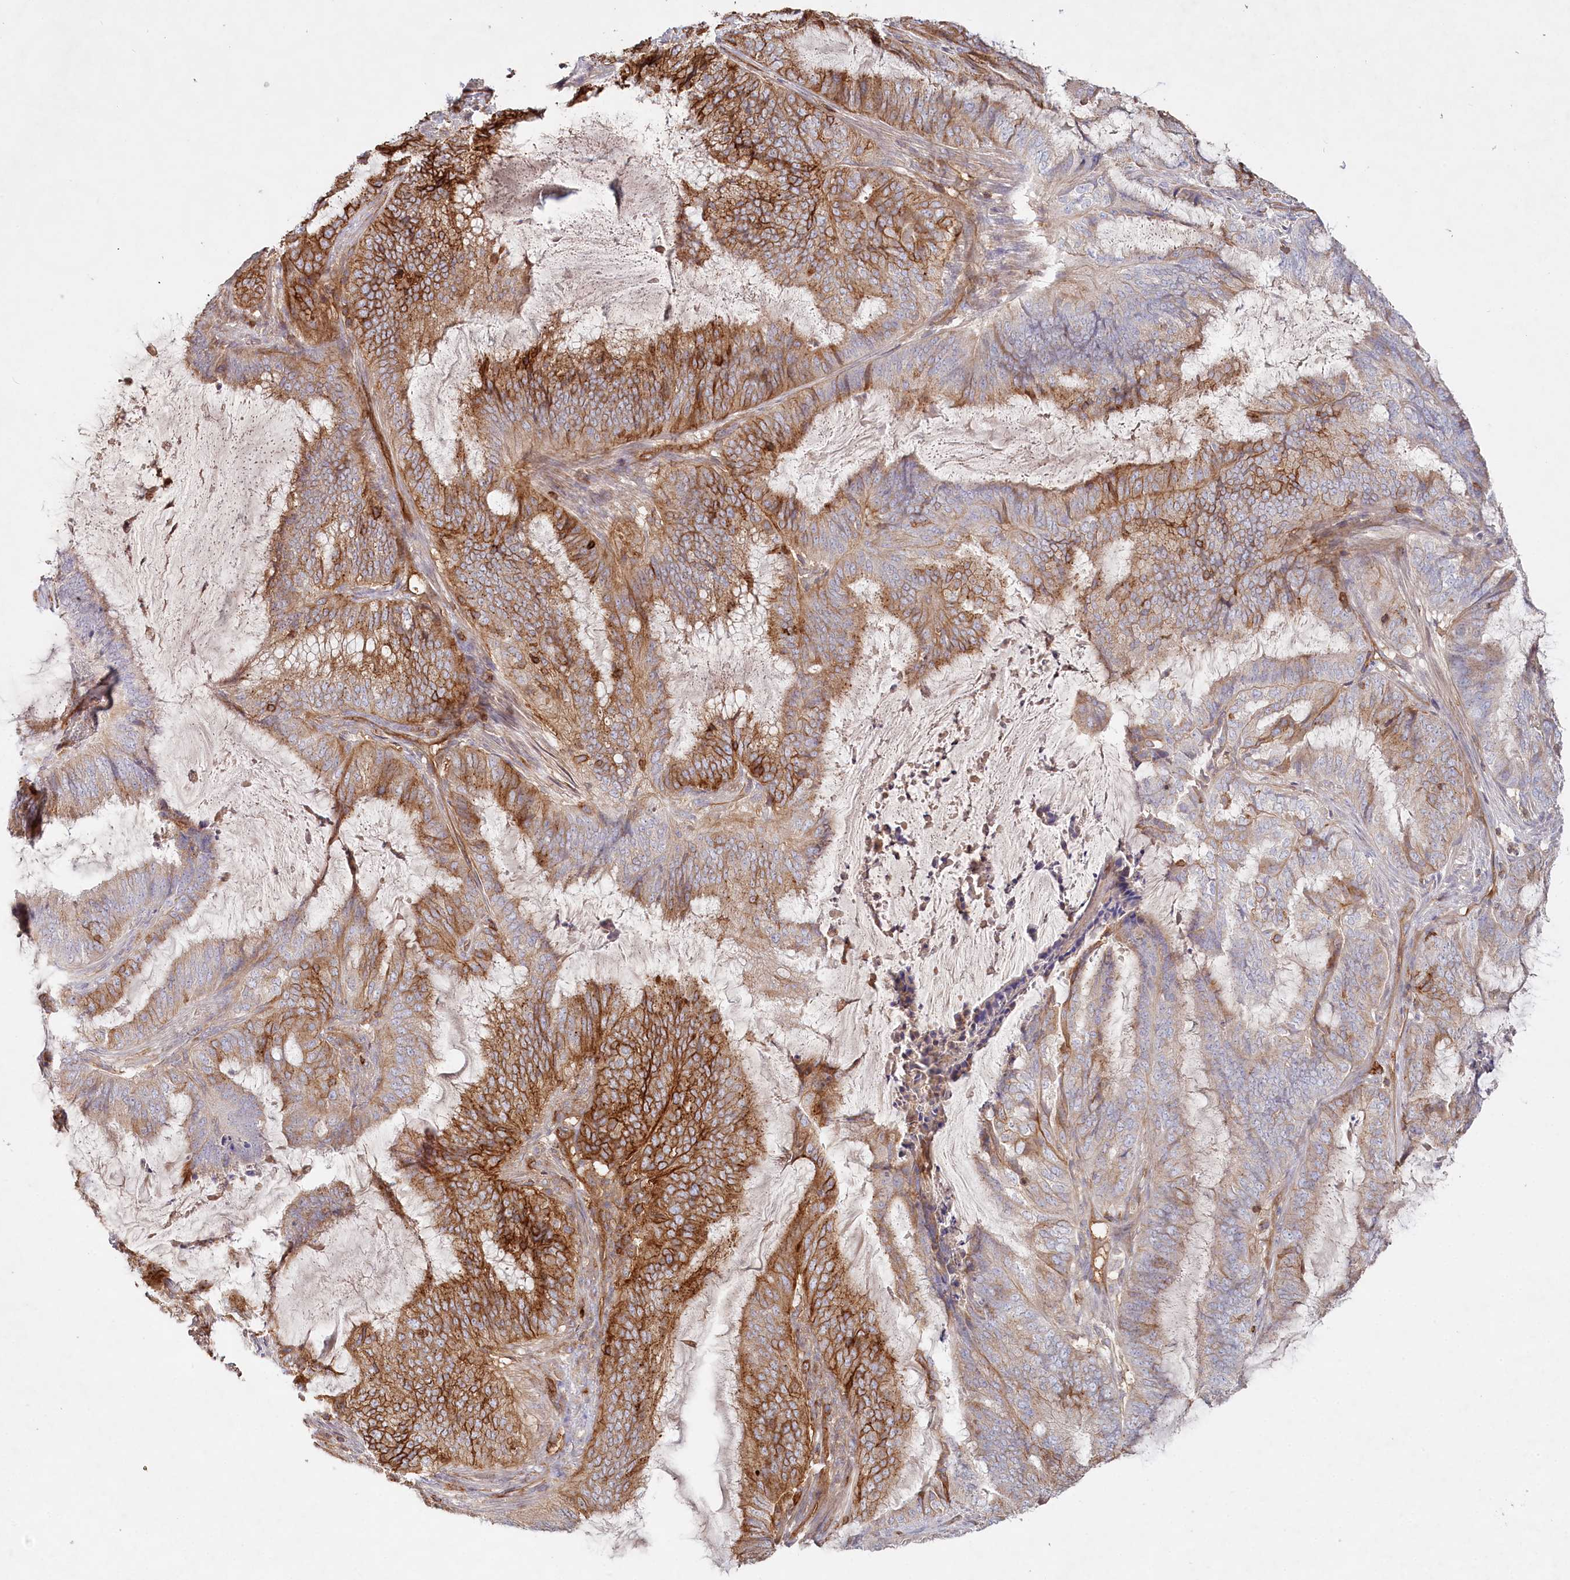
{"staining": {"intensity": "moderate", "quantity": ">75%", "location": "cytoplasmic/membranous"}, "tissue": "endometrial cancer", "cell_type": "Tumor cells", "image_type": "cancer", "snomed": [{"axis": "morphology", "description": "Adenocarcinoma, NOS"}, {"axis": "topography", "description": "Endometrium"}], "caption": "Immunohistochemical staining of human endometrial adenocarcinoma exhibits moderate cytoplasmic/membranous protein expression in approximately >75% of tumor cells.", "gene": "RBP5", "patient": {"sex": "female", "age": 51}}